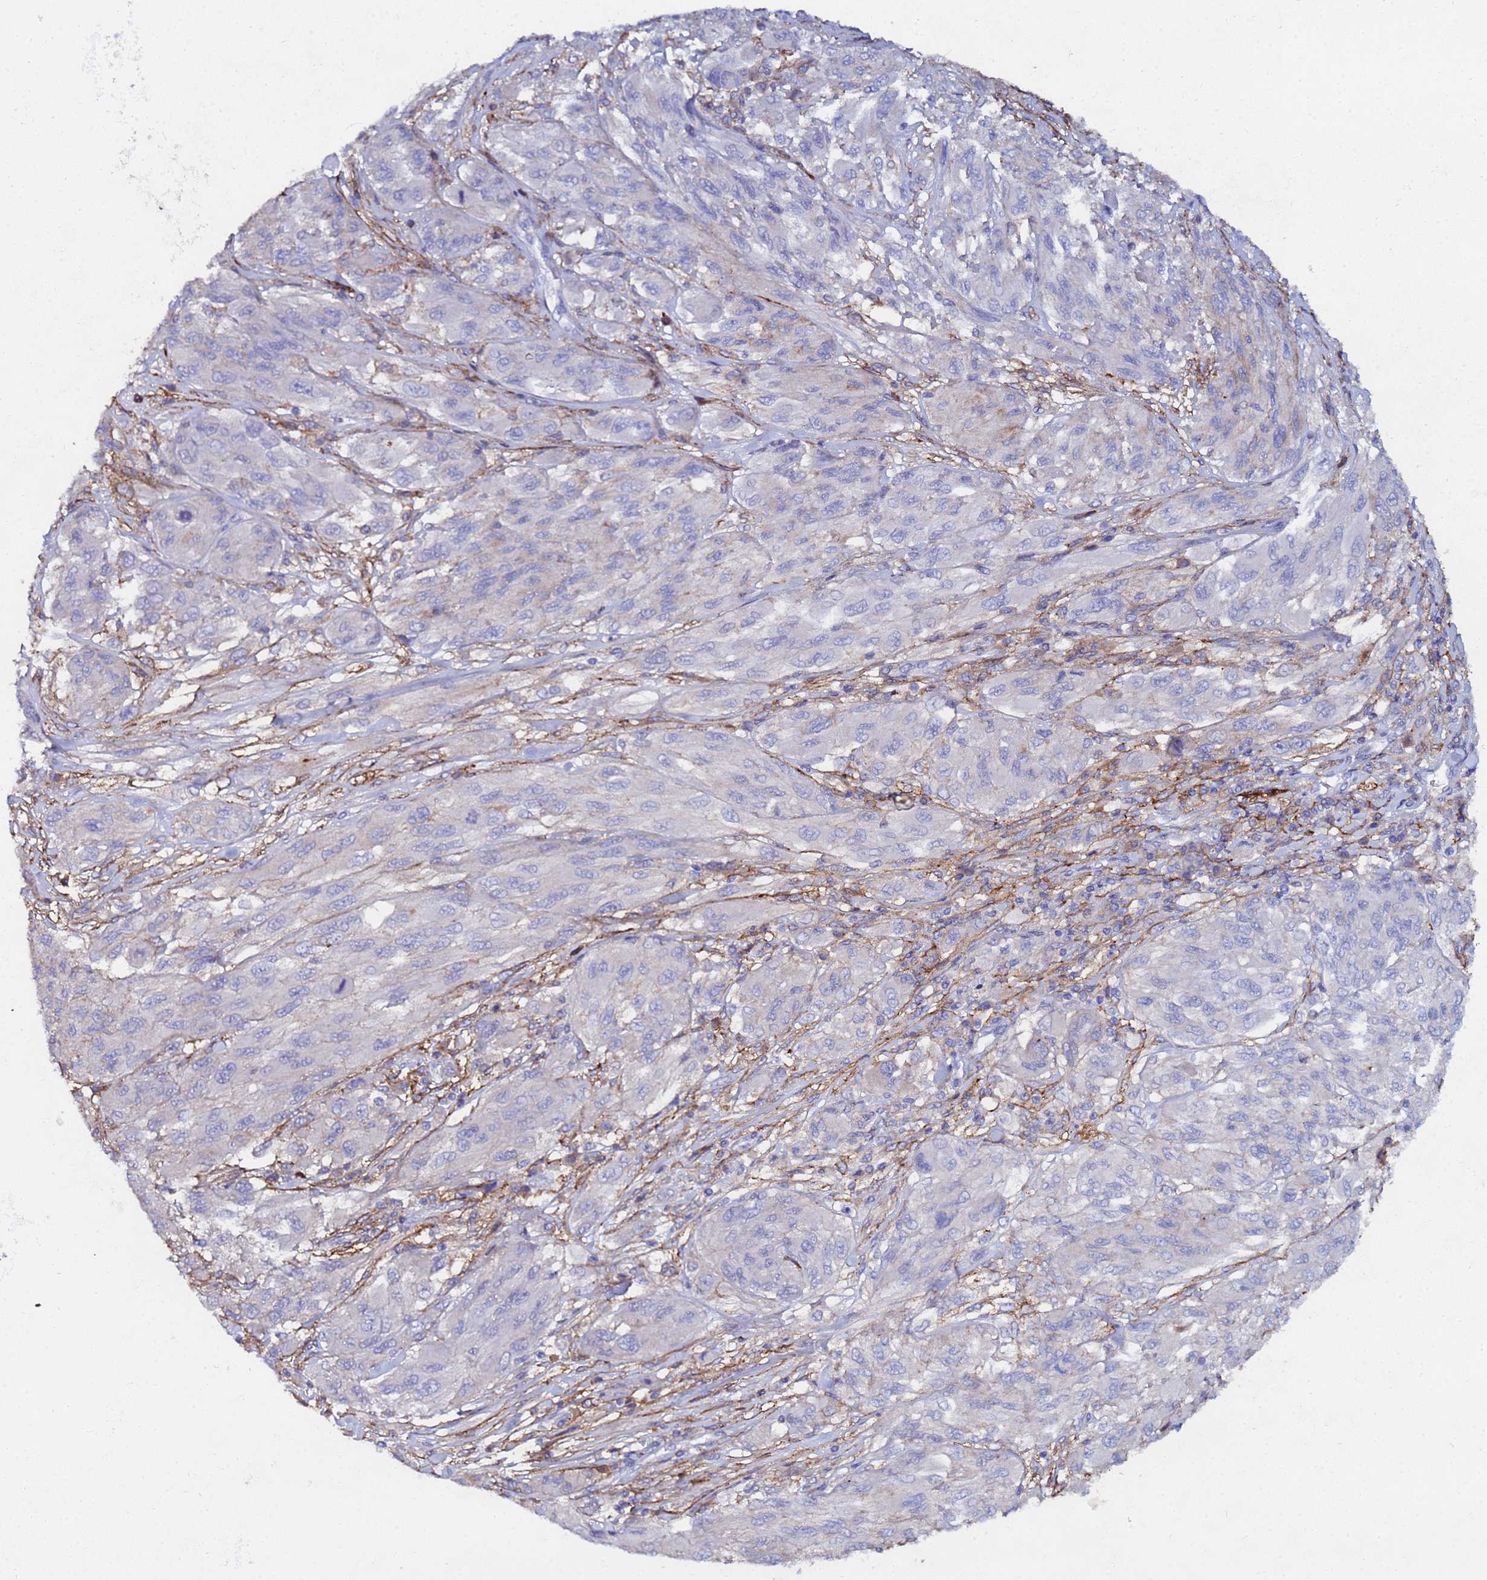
{"staining": {"intensity": "negative", "quantity": "none", "location": "none"}, "tissue": "melanoma", "cell_type": "Tumor cells", "image_type": "cancer", "snomed": [{"axis": "morphology", "description": "Malignant melanoma, NOS"}, {"axis": "topography", "description": "Skin"}], "caption": "Tumor cells are negative for protein expression in human malignant melanoma. Nuclei are stained in blue.", "gene": "BASP1", "patient": {"sex": "female", "age": 91}}